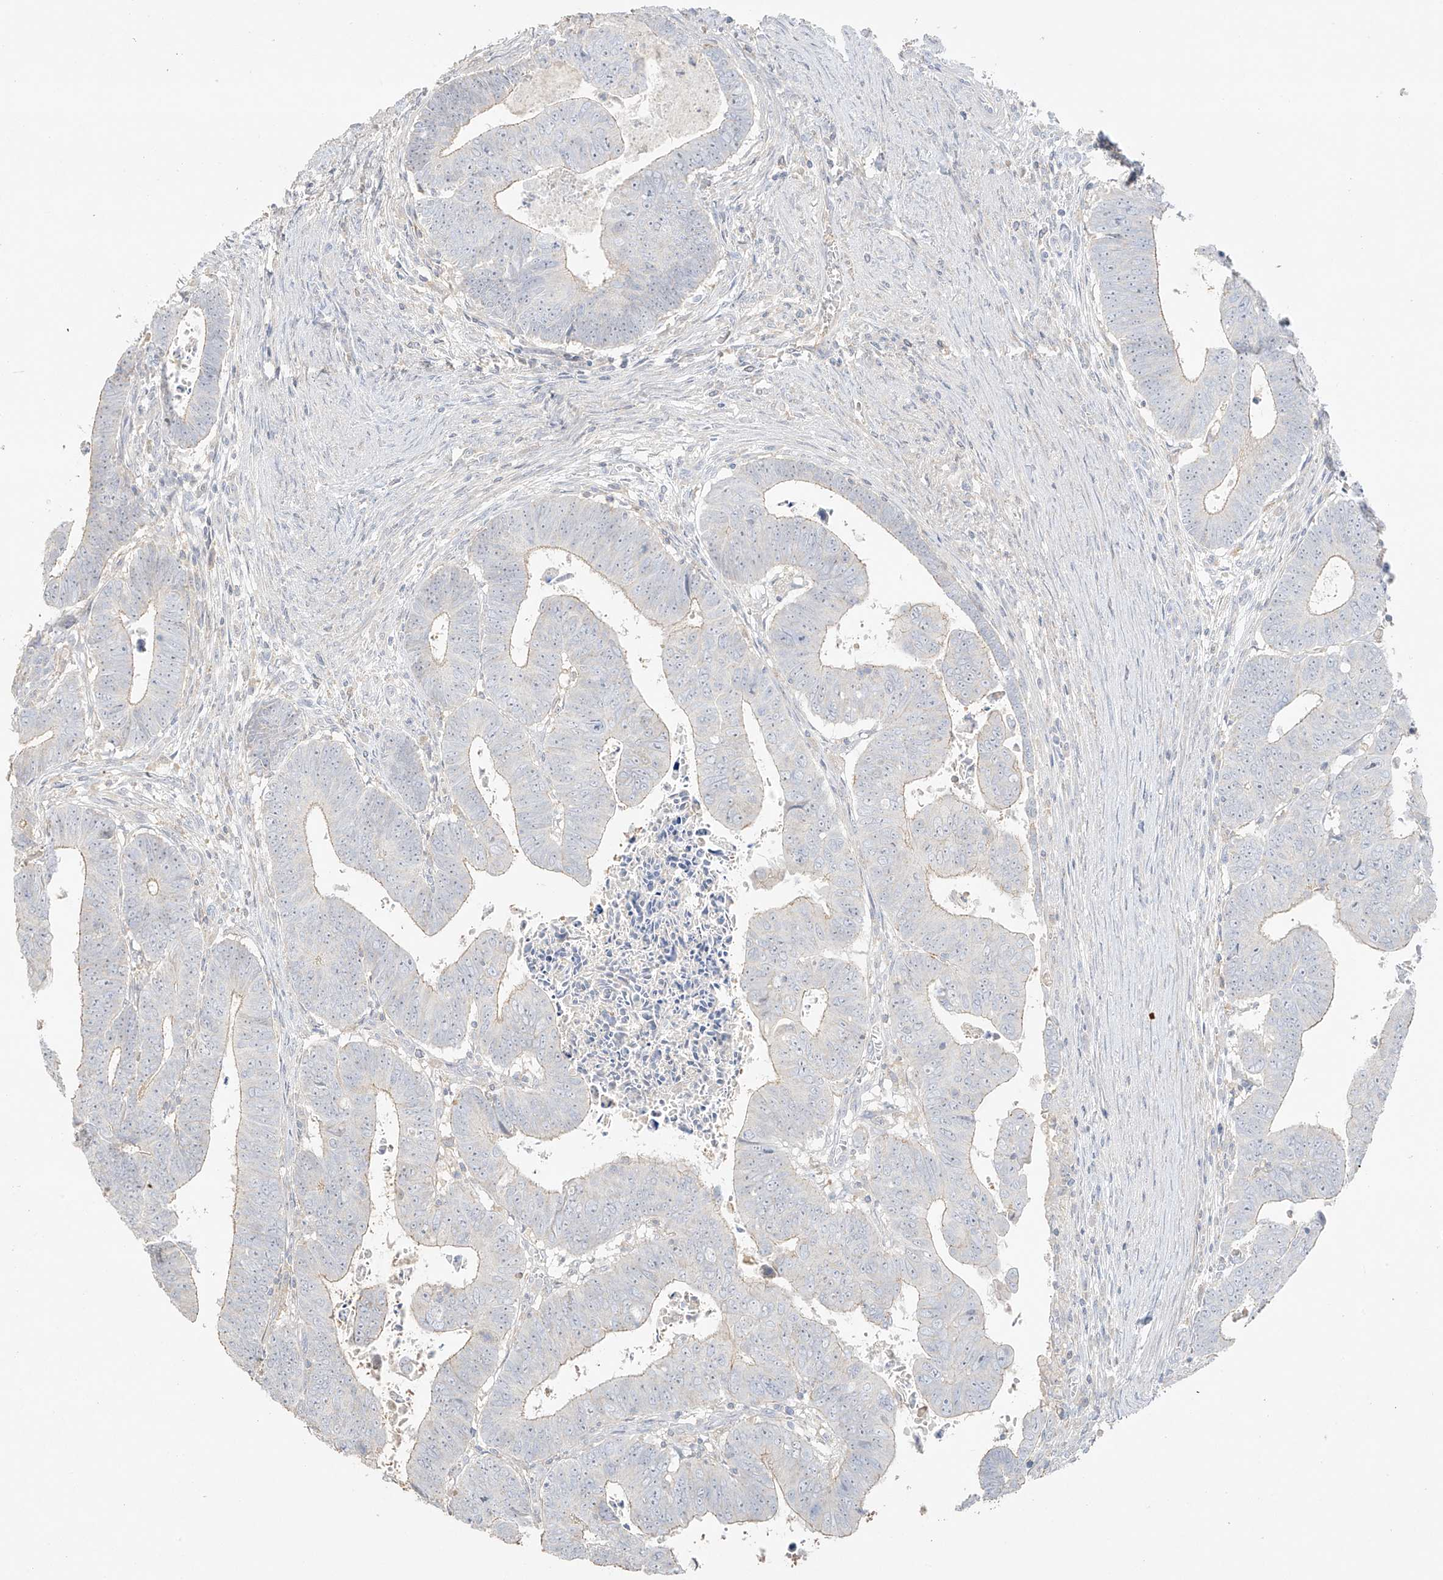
{"staining": {"intensity": "weak", "quantity": "<25%", "location": "cytoplasmic/membranous"}, "tissue": "colorectal cancer", "cell_type": "Tumor cells", "image_type": "cancer", "snomed": [{"axis": "morphology", "description": "Normal tissue, NOS"}, {"axis": "morphology", "description": "Adenocarcinoma, NOS"}, {"axis": "topography", "description": "Rectum"}], "caption": "Immunohistochemistry photomicrograph of neoplastic tissue: colorectal cancer (adenocarcinoma) stained with DAB (3,3'-diaminobenzidine) exhibits no significant protein positivity in tumor cells.", "gene": "ZBTB41", "patient": {"sex": "female", "age": 65}}